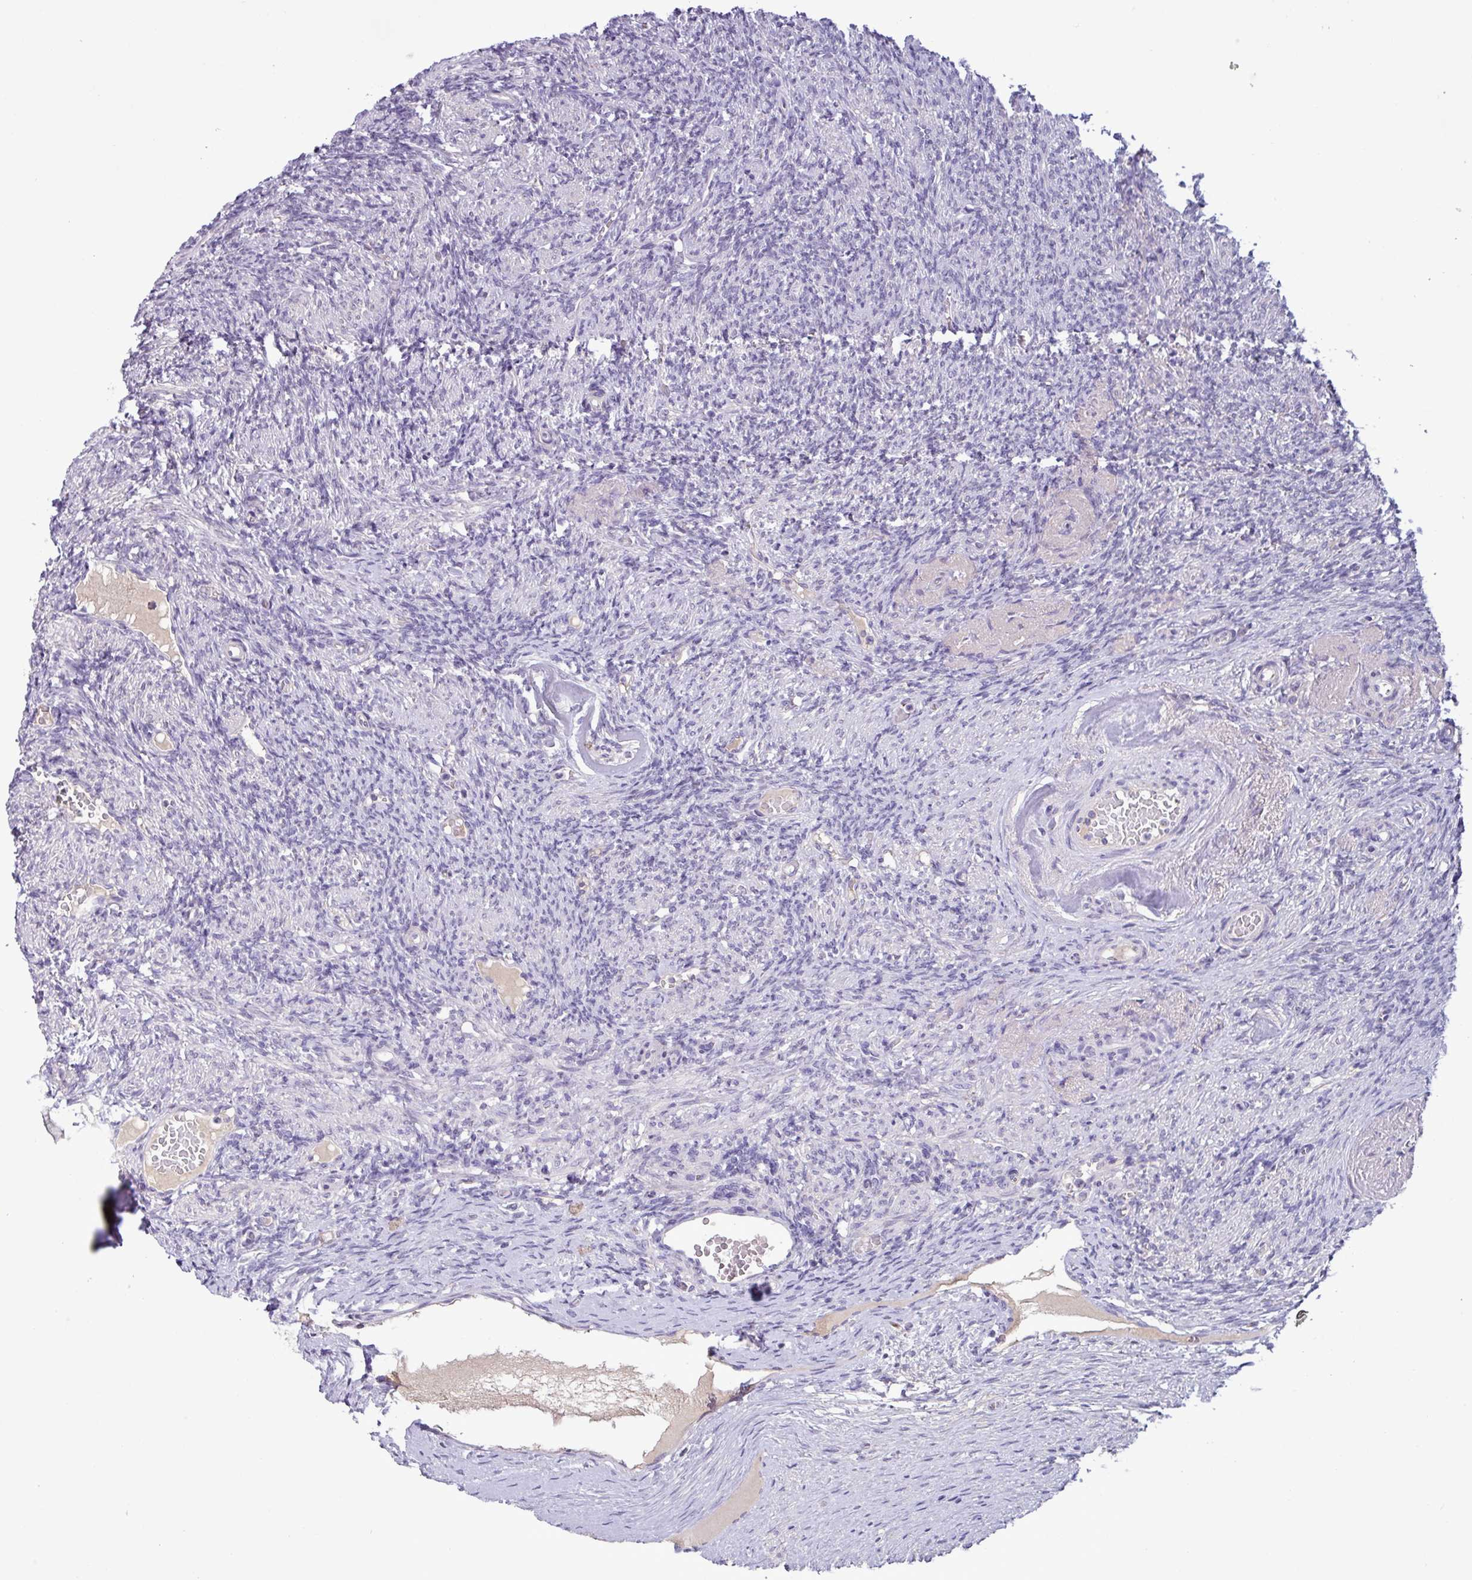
{"staining": {"intensity": "negative", "quantity": "none", "location": "none"}, "tissue": "ovary", "cell_type": "Ovarian stroma cells", "image_type": "normal", "snomed": [{"axis": "morphology", "description": "Normal tissue, NOS"}, {"axis": "topography", "description": "Ovary"}], "caption": "Ovary stained for a protein using immunohistochemistry (IHC) exhibits no positivity ovarian stroma cells.", "gene": "STIMATE", "patient": {"sex": "female", "age": 51}}